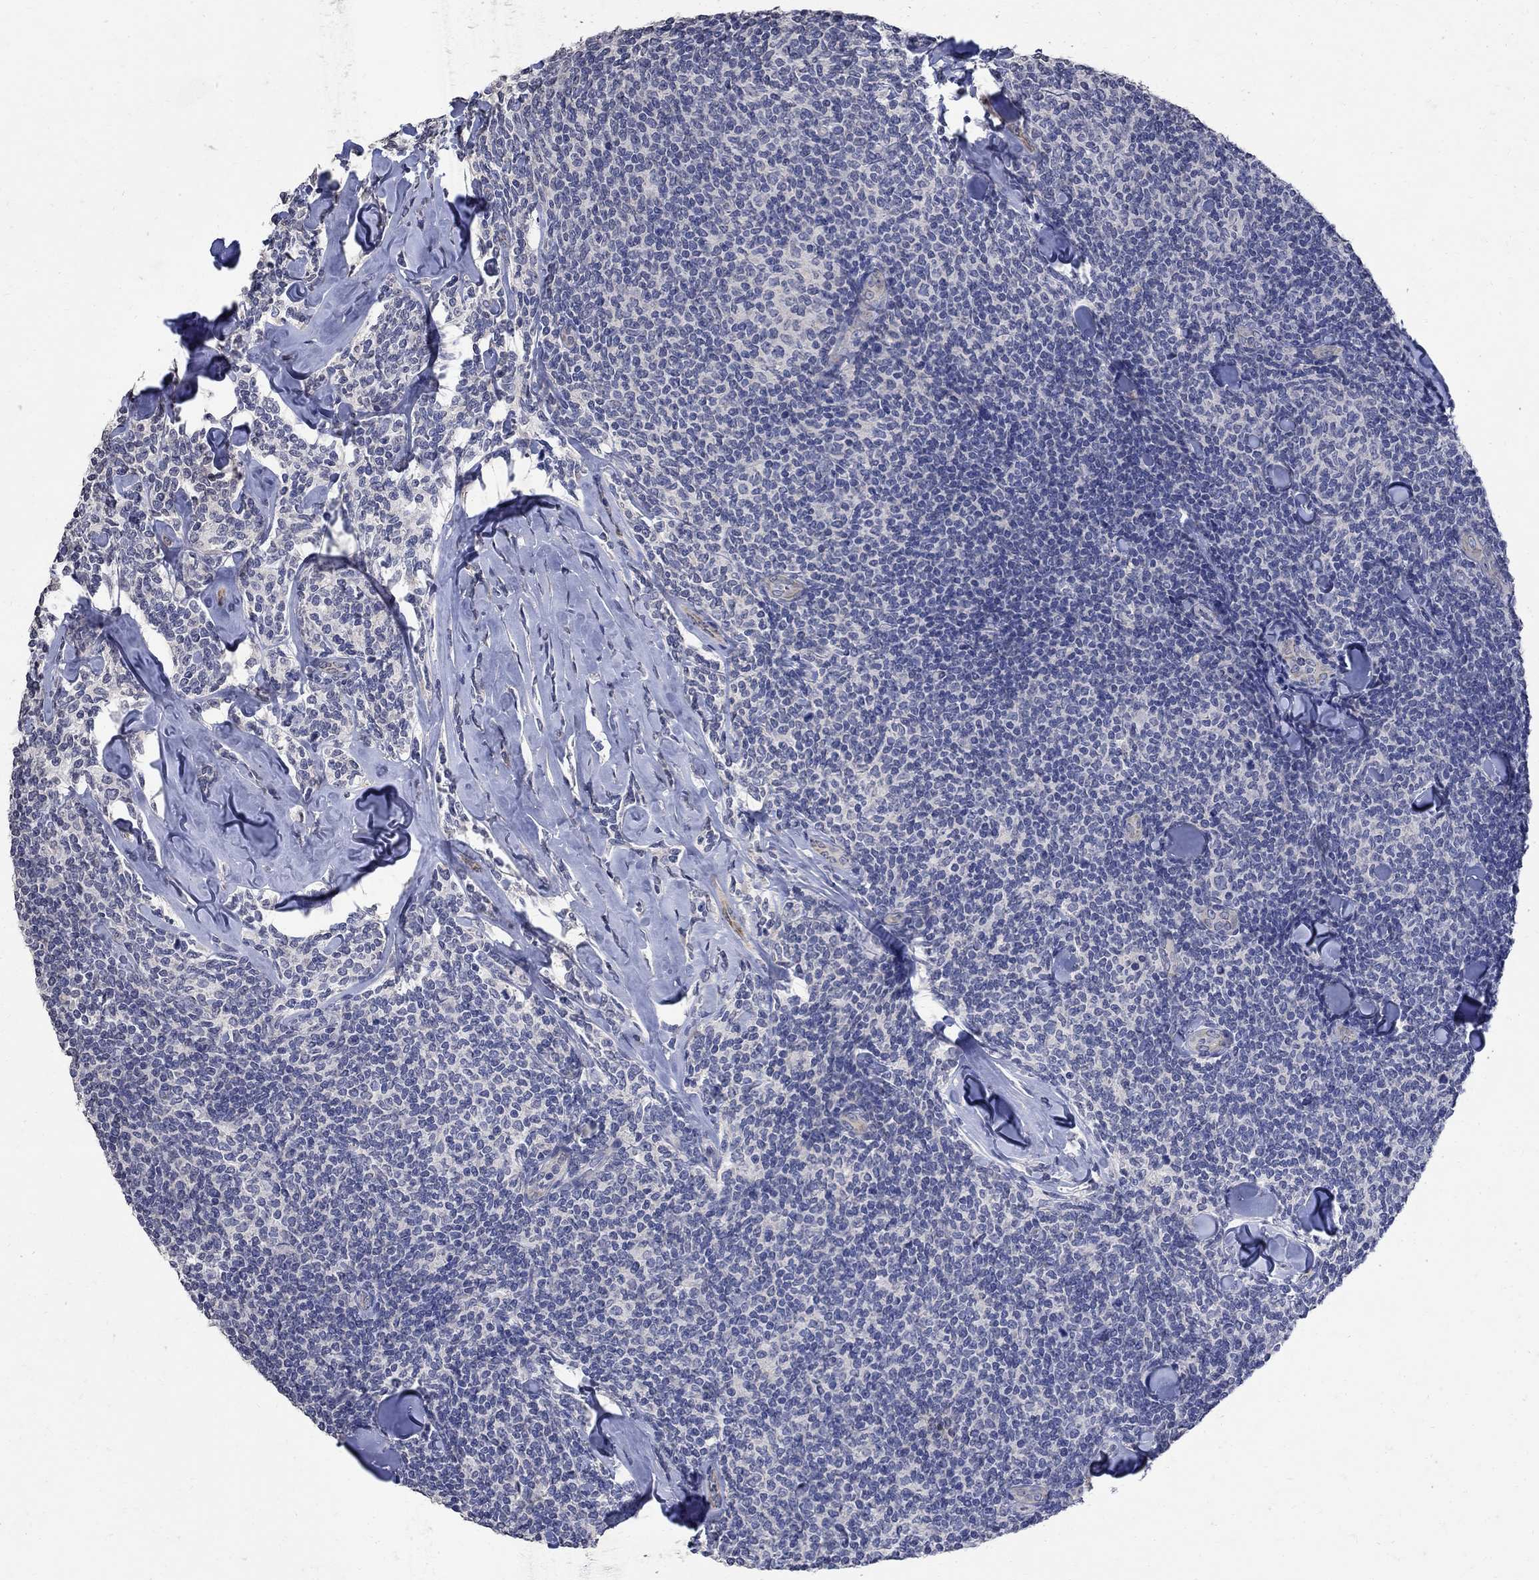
{"staining": {"intensity": "negative", "quantity": "none", "location": "none"}, "tissue": "lymphoma", "cell_type": "Tumor cells", "image_type": "cancer", "snomed": [{"axis": "morphology", "description": "Malignant lymphoma, non-Hodgkin's type, Low grade"}, {"axis": "topography", "description": "Lymph node"}], "caption": "Tumor cells are negative for protein expression in human low-grade malignant lymphoma, non-Hodgkin's type.", "gene": "TMEM169", "patient": {"sex": "female", "age": 56}}